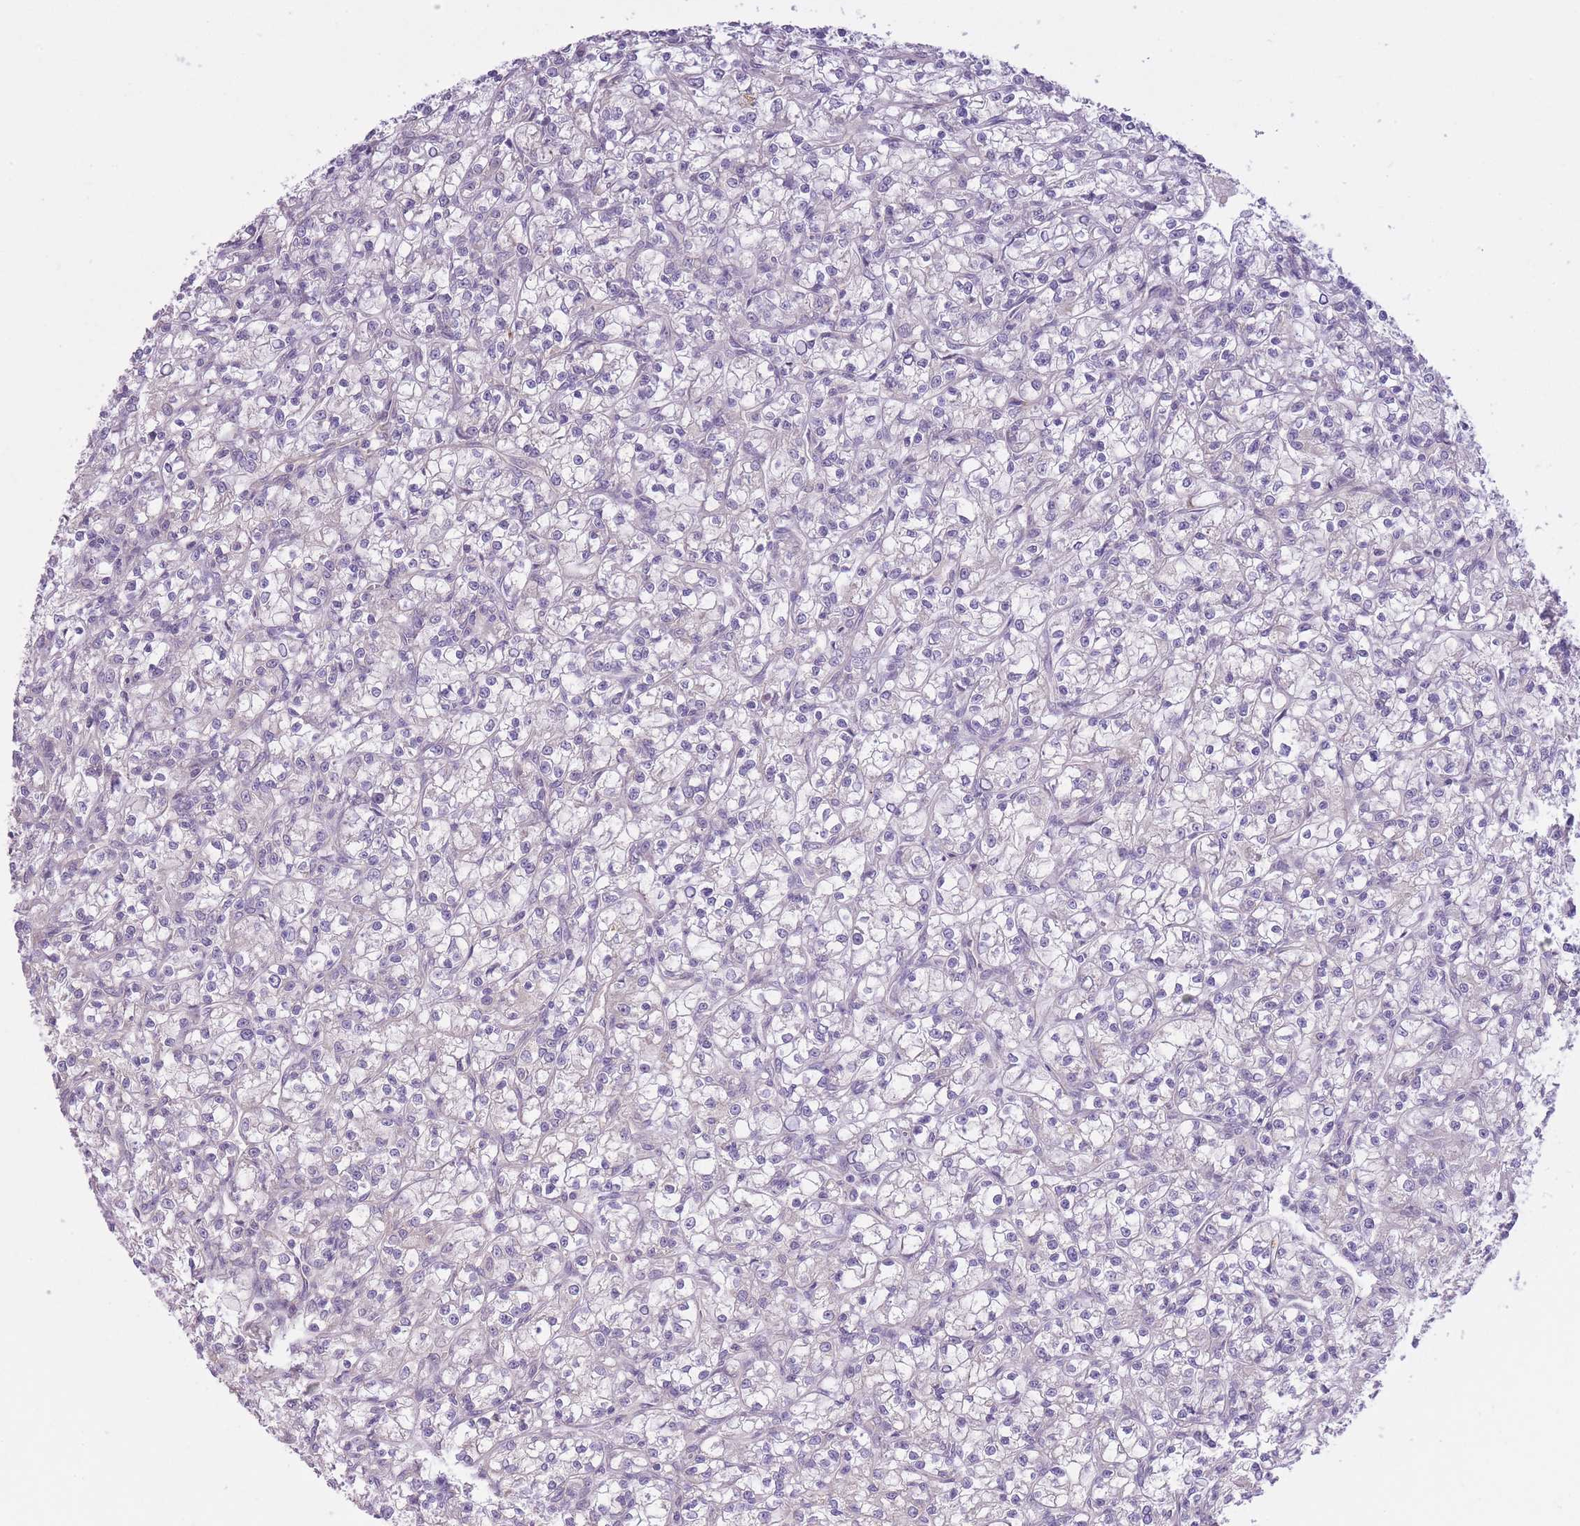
{"staining": {"intensity": "negative", "quantity": "none", "location": "none"}, "tissue": "renal cancer", "cell_type": "Tumor cells", "image_type": "cancer", "snomed": [{"axis": "morphology", "description": "Adenocarcinoma, NOS"}, {"axis": "topography", "description": "Kidney"}], "caption": "Photomicrograph shows no protein expression in tumor cells of renal cancer tissue.", "gene": "REV1", "patient": {"sex": "female", "age": 59}}